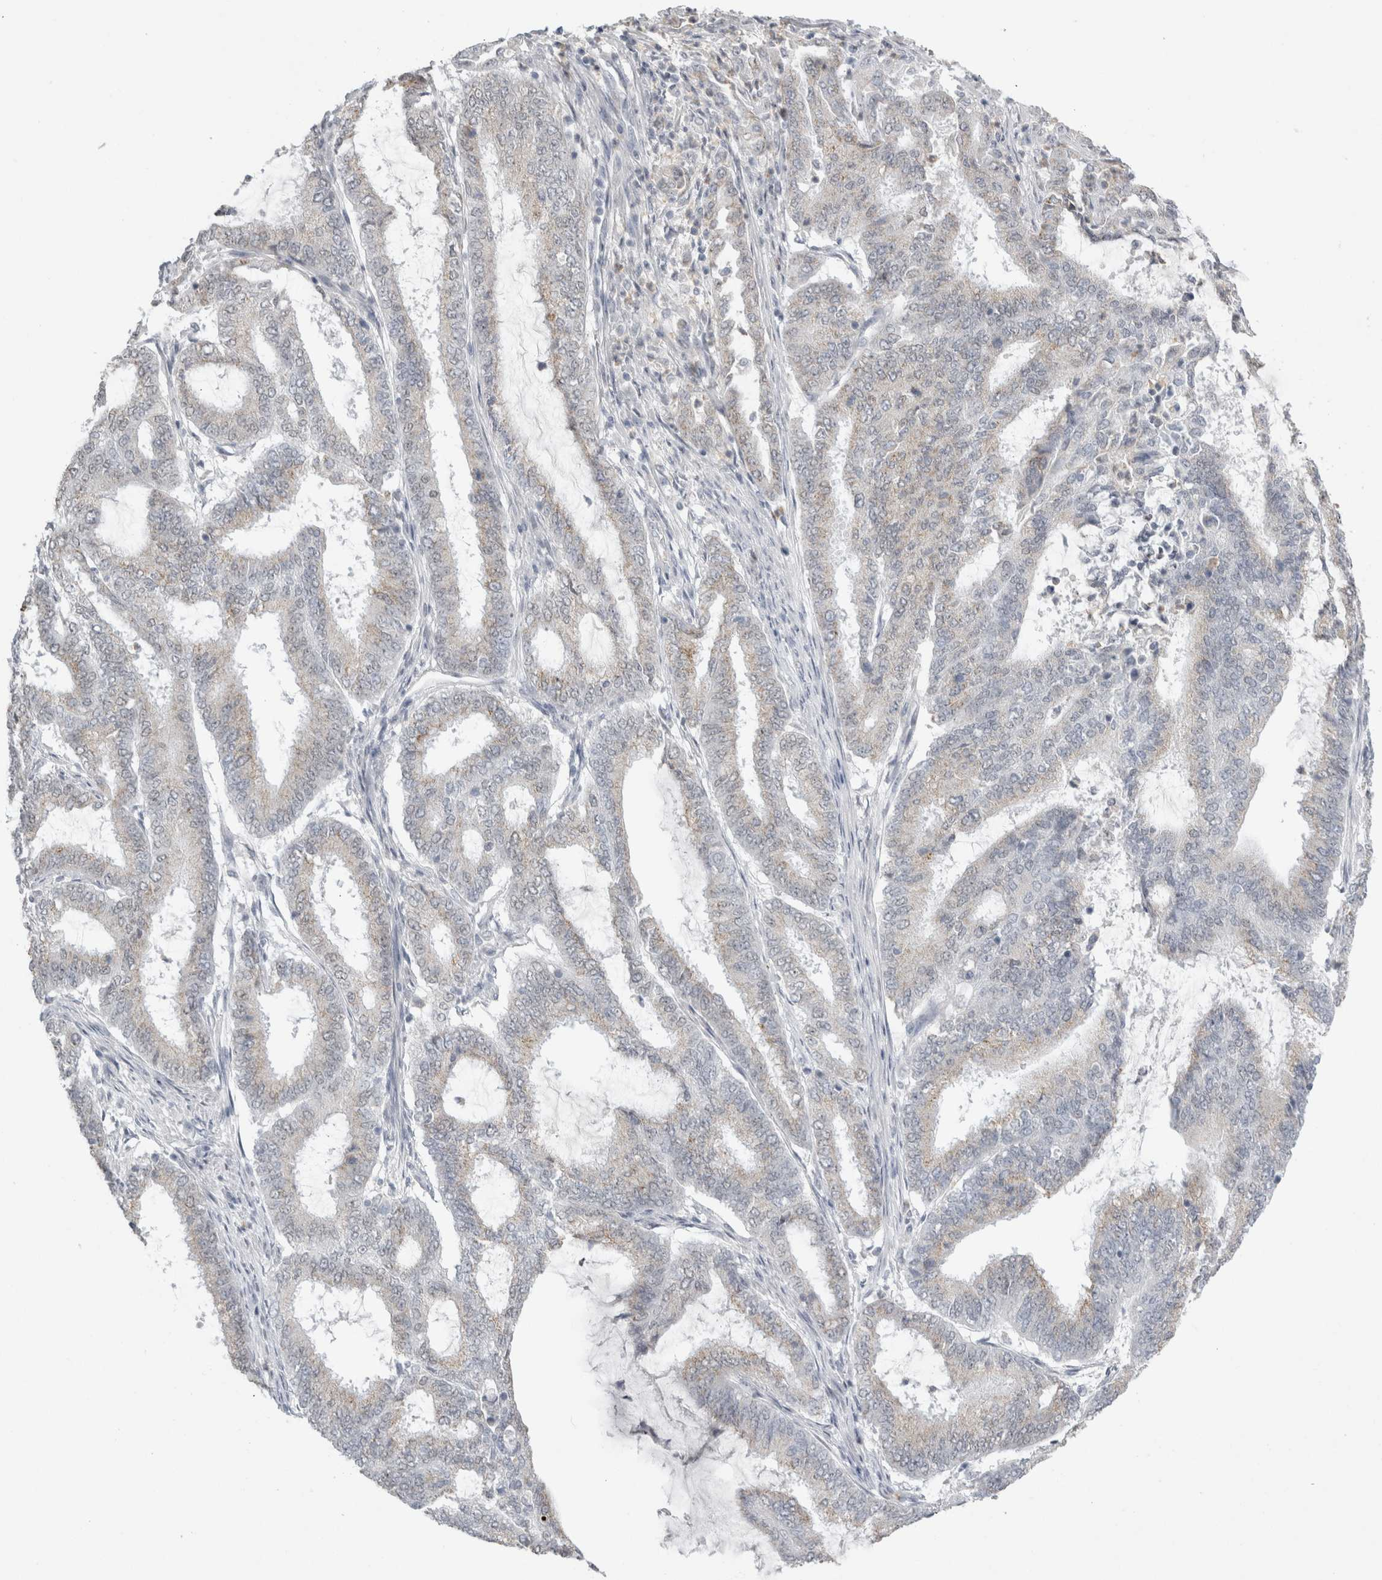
{"staining": {"intensity": "weak", "quantity": "<25%", "location": "cytoplasmic/membranous"}, "tissue": "endometrial cancer", "cell_type": "Tumor cells", "image_type": "cancer", "snomed": [{"axis": "morphology", "description": "Adenocarcinoma, NOS"}, {"axis": "topography", "description": "Endometrium"}], "caption": "Tumor cells show no significant protein expression in adenocarcinoma (endometrial). (Immunohistochemistry (ihc), brightfield microscopy, high magnification).", "gene": "PLIN1", "patient": {"sex": "female", "age": 51}}